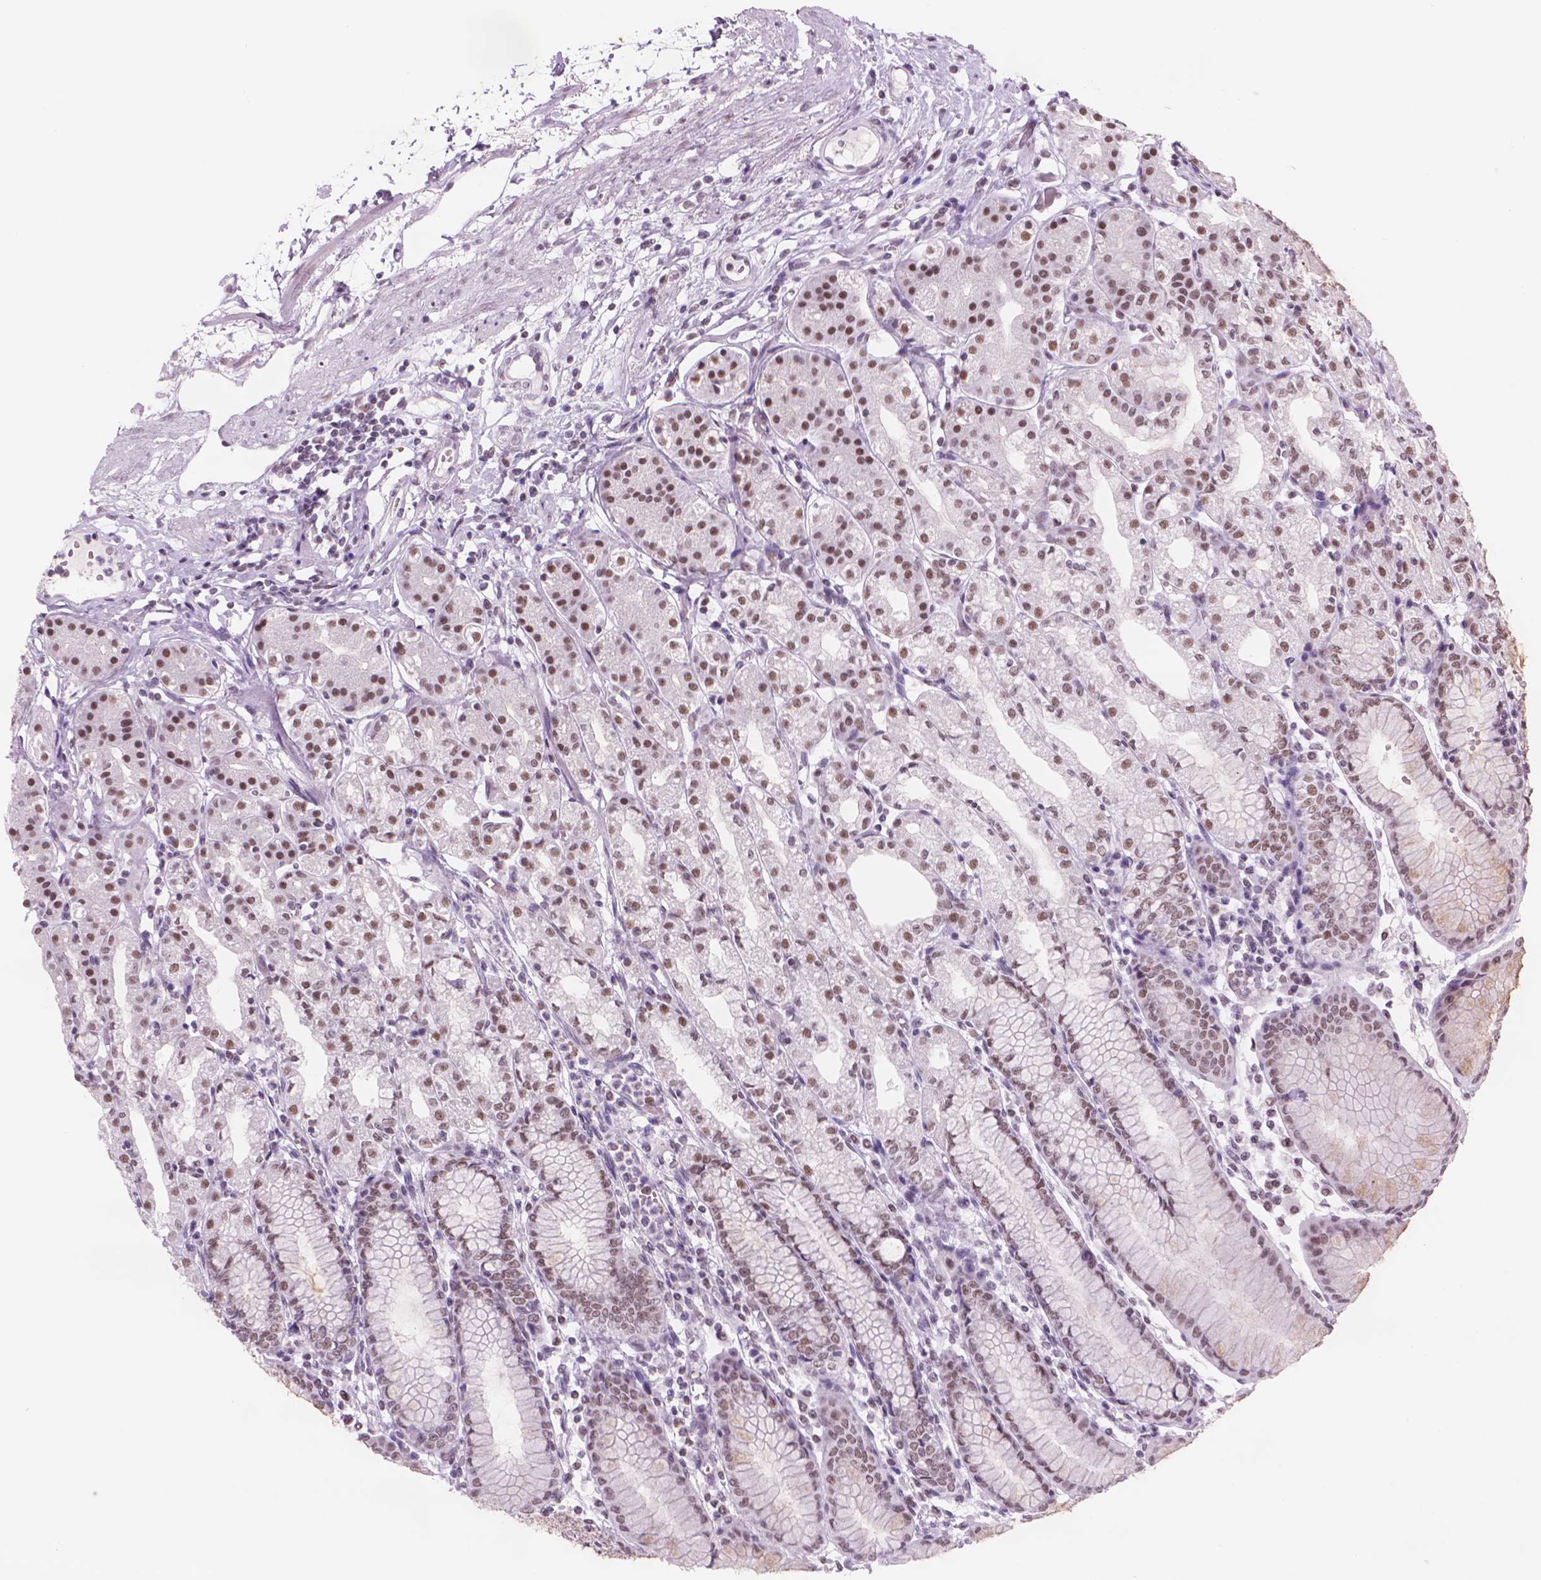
{"staining": {"intensity": "moderate", "quantity": ">75%", "location": "nuclear"}, "tissue": "stomach", "cell_type": "Glandular cells", "image_type": "normal", "snomed": [{"axis": "morphology", "description": "Normal tissue, NOS"}, {"axis": "topography", "description": "Skeletal muscle"}, {"axis": "topography", "description": "Stomach"}], "caption": "DAB immunohistochemical staining of unremarkable human stomach reveals moderate nuclear protein staining in about >75% of glandular cells. The staining is performed using DAB brown chromogen to label protein expression. The nuclei are counter-stained blue using hematoxylin.", "gene": "POLR3D", "patient": {"sex": "female", "age": 57}}